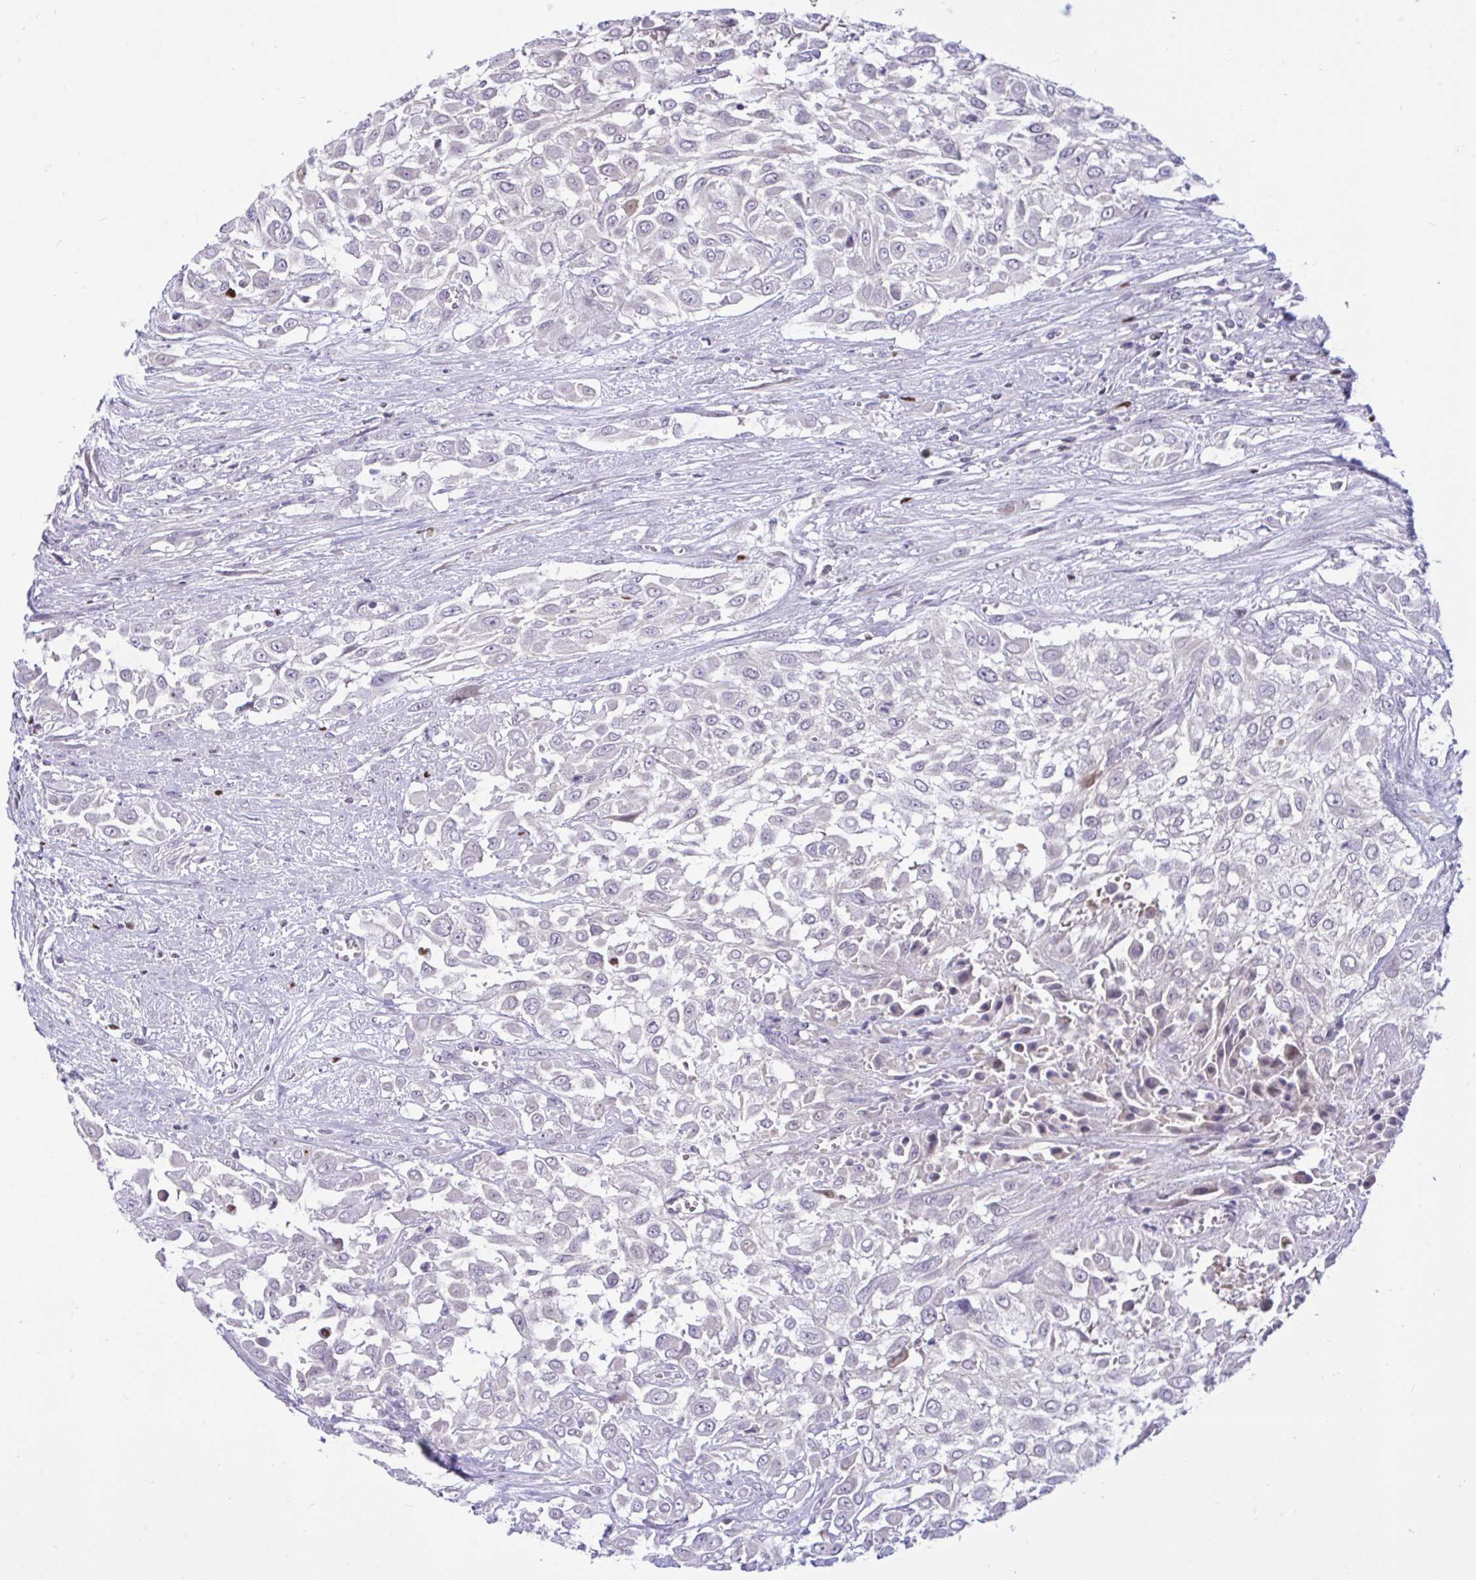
{"staining": {"intensity": "negative", "quantity": "none", "location": "none"}, "tissue": "urothelial cancer", "cell_type": "Tumor cells", "image_type": "cancer", "snomed": [{"axis": "morphology", "description": "Urothelial carcinoma, High grade"}, {"axis": "topography", "description": "Urinary bladder"}], "caption": "Immunohistochemistry of urothelial carcinoma (high-grade) demonstrates no positivity in tumor cells.", "gene": "EPOP", "patient": {"sex": "male", "age": 57}}